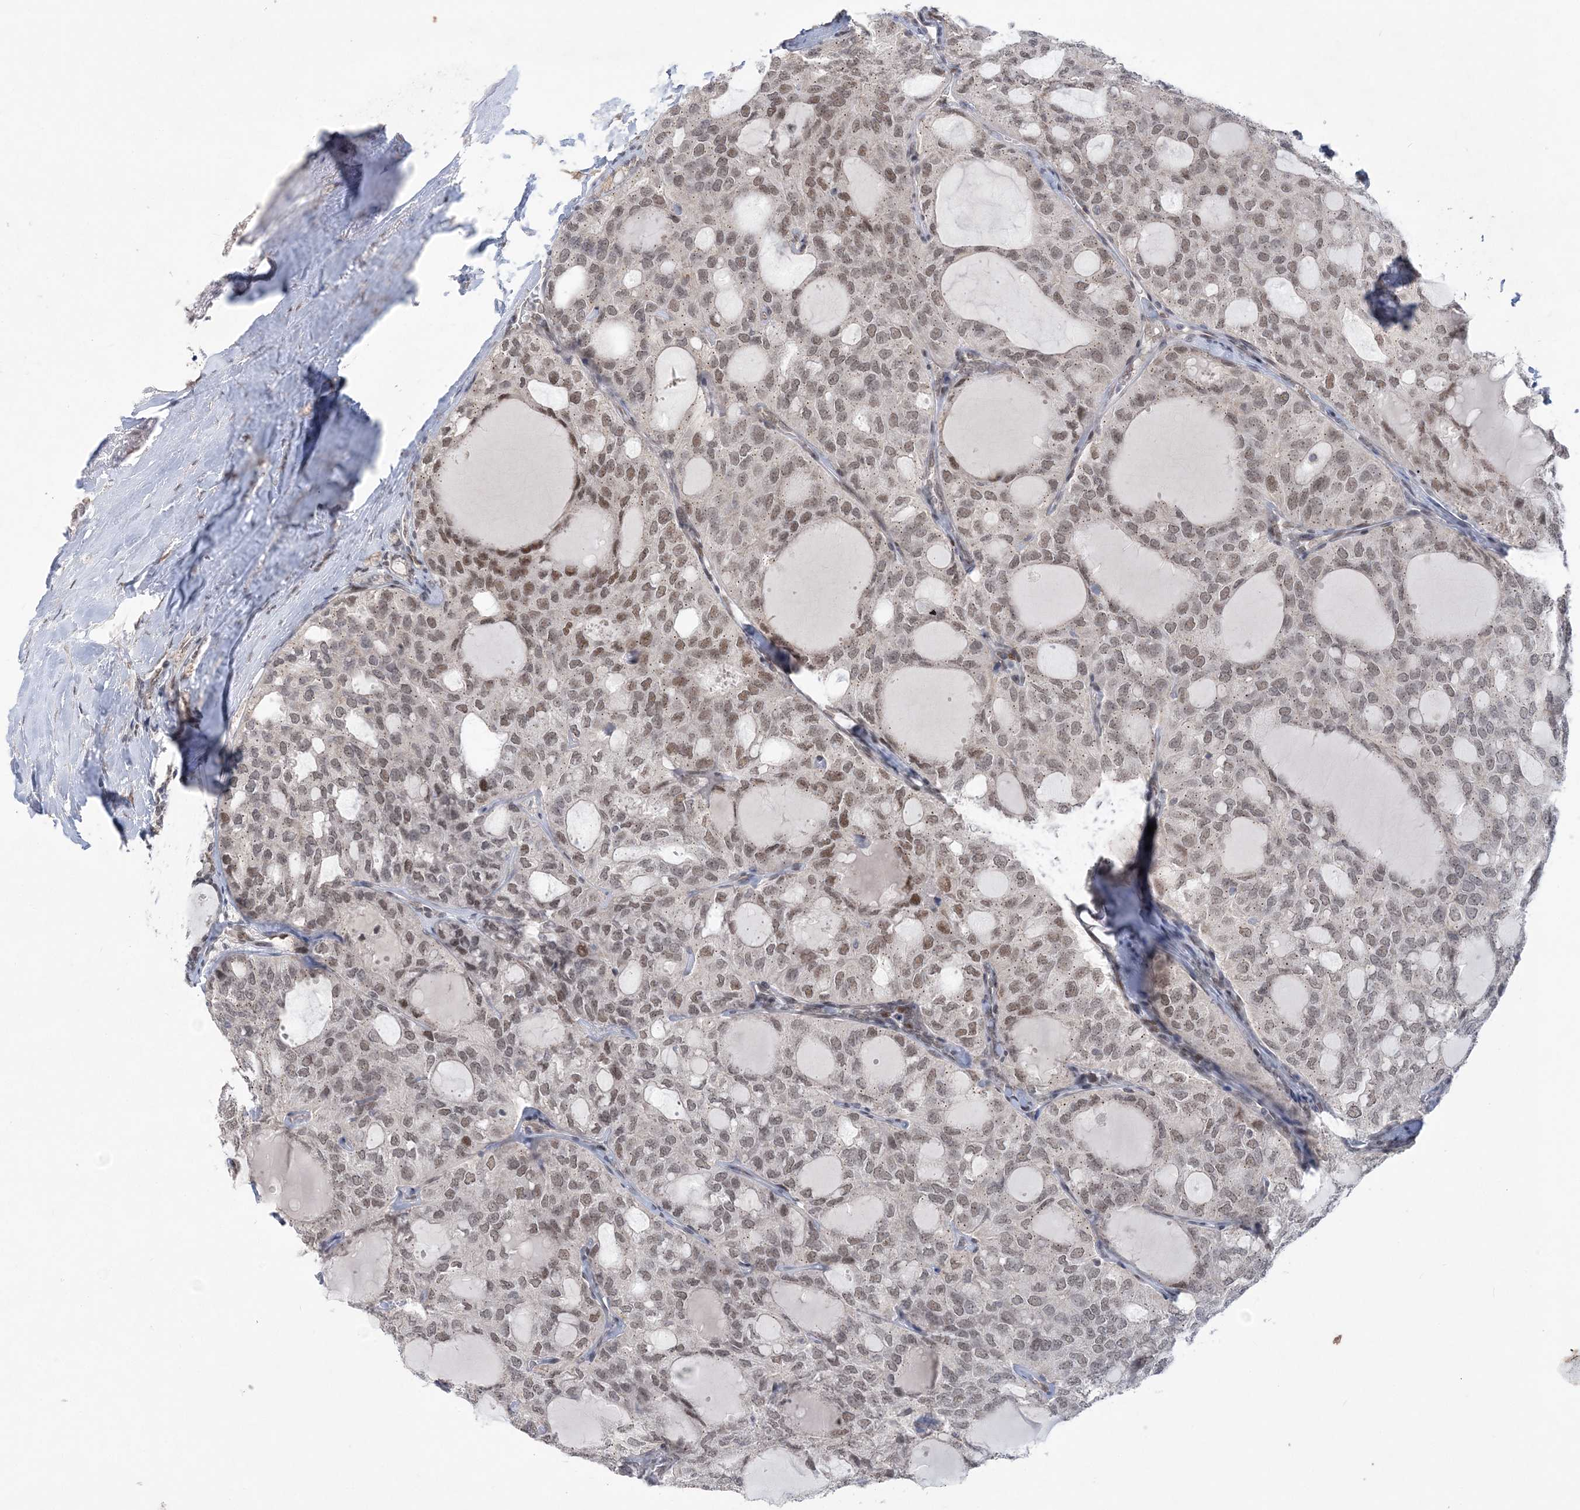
{"staining": {"intensity": "moderate", "quantity": "<25%", "location": "nuclear"}, "tissue": "thyroid cancer", "cell_type": "Tumor cells", "image_type": "cancer", "snomed": [{"axis": "morphology", "description": "Follicular adenoma carcinoma, NOS"}, {"axis": "topography", "description": "Thyroid gland"}], "caption": "Thyroid cancer stained with immunohistochemistry (IHC) reveals moderate nuclear staining in approximately <25% of tumor cells.", "gene": "WAC", "patient": {"sex": "male", "age": 75}}